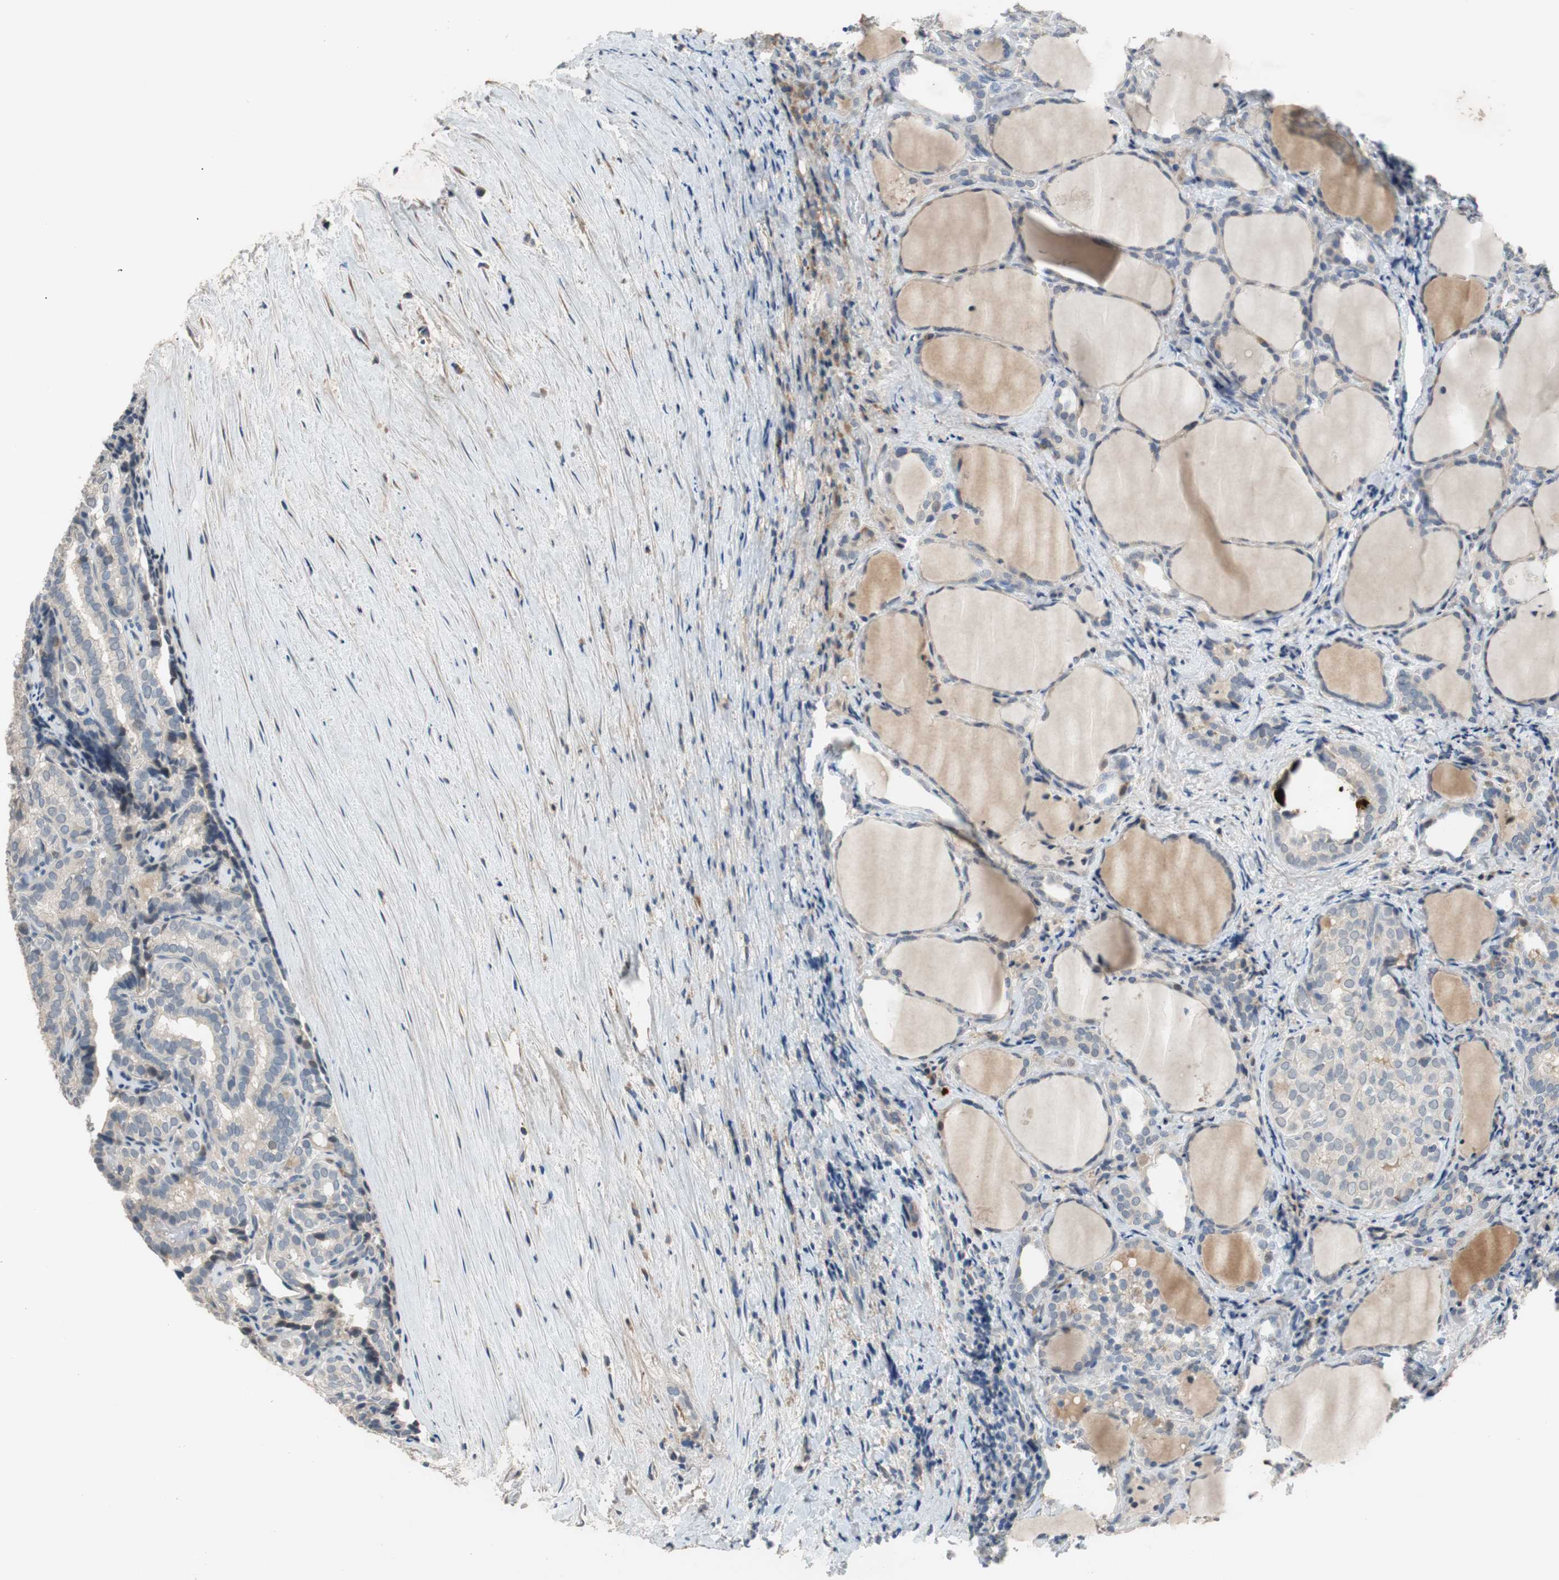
{"staining": {"intensity": "weak", "quantity": "25%-75%", "location": "cytoplasmic/membranous"}, "tissue": "thyroid cancer", "cell_type": "Tumor cells", "image_type": "cancer", "snomed": [{"axis": "morphology", "description": "Normal tissue, NOS"}, {"axis": "morphology", "description": "Papillary adenocarcinoma, NOS"}, {"axis": "topography", "description": "Thyroid gland"}], "caption": "The histopathology image shows a brown stain indicating the presence of a protein in the cytoplasmic/membranous of tumor cells in thyroid cancer.", "gene": "COL12A1", "patient": {"sex": "female", "age": 30}}